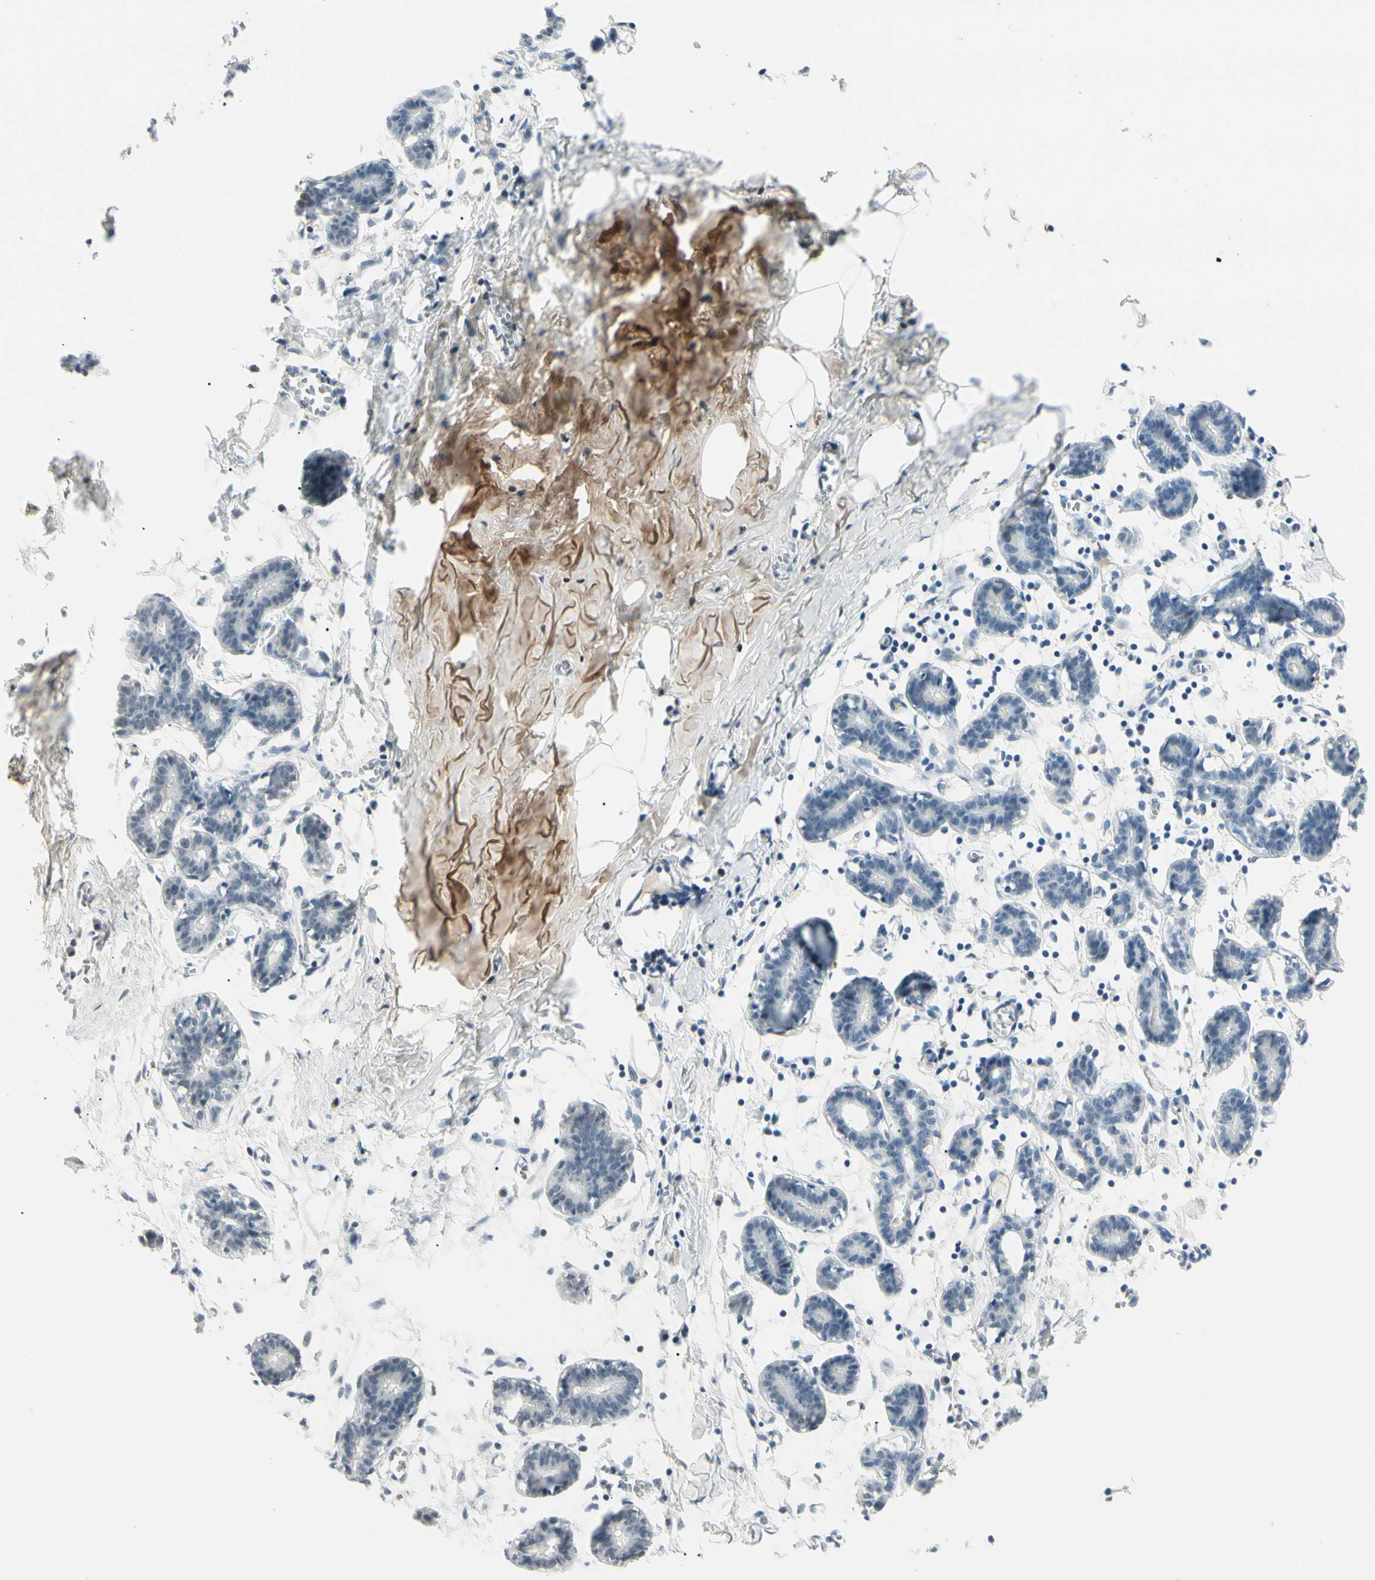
{"staining": {"intensity": "negative", "quantity": "none", "location": "none"}, "tissue": "breast", "cell_type": "Adipocytes", "image_type": "normal", "snomed": [{"axis": "morphology", "description": "Normal tissue, NOS"}, {"axis": "topography", "description": "Breast"}], "caption": "The image shows no significant positivity in adipocytes of breast.", "gene": "ASPN", "patient": {"sex": "female", "age": 27}}